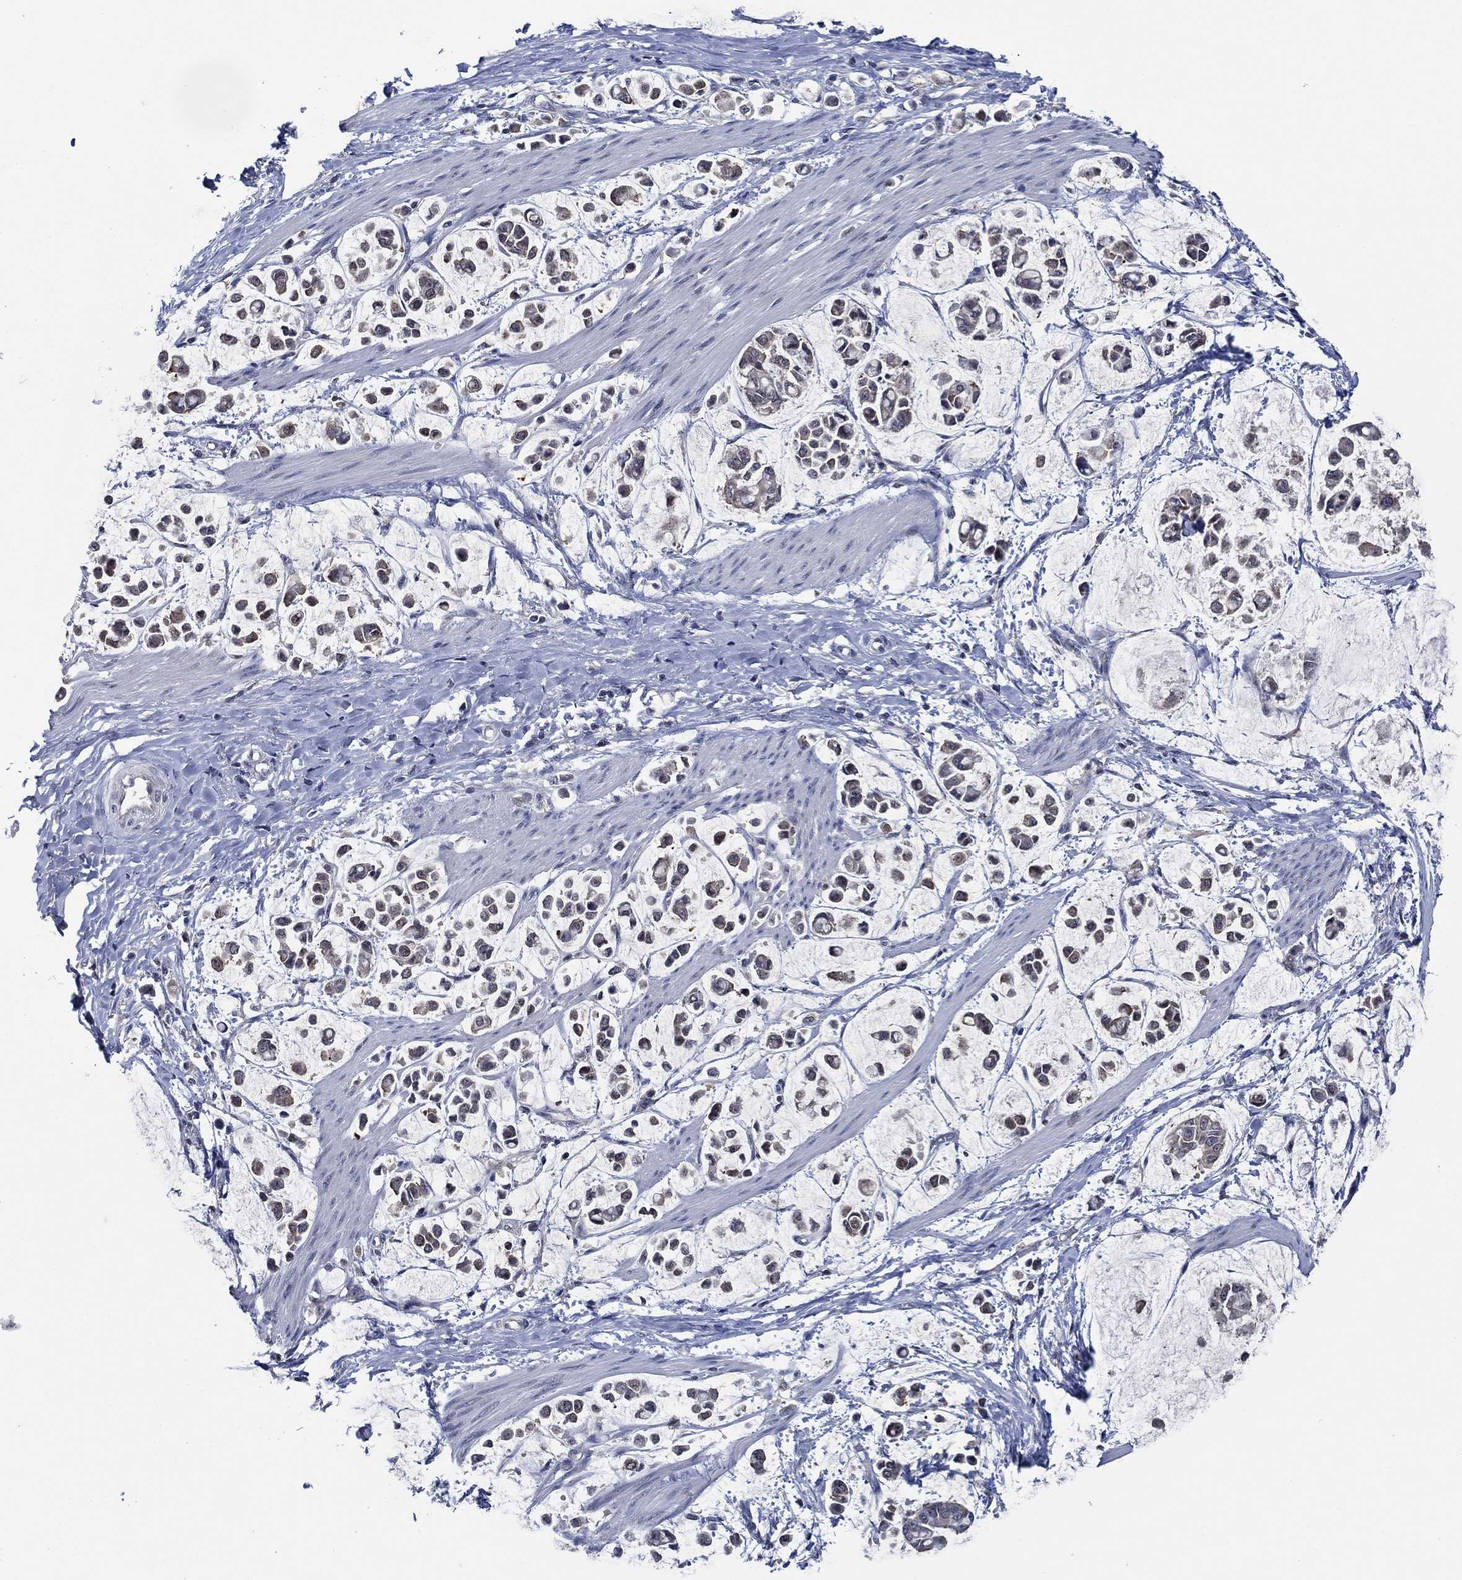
{"staining": {"intensity": "moderate", "quantity": "25%-75%", "location": "cytoplasmic/membranous"}, "tissue": "stomach cancer", "cell_type": "Tumor cells", "image_type": "cancer", "snomed": [{"axis": "morphology", "description": "Adenocarcinoma, NOS"}, {"axis": "topography", "description": "Stomach"}], "caption": "High-power microscopy captured an immunohistochemistry image of stomach cancer, revealing moderate cytoplasmic/membranous staining in about 25%-75% of tumor cells. The staining was performed using DAB to visualize the protein expression in brown, while the nuclei were stained in blue with hematoxylin (Magnification: 20x).", "gene": "DACT1", "patient": {"sex": "male", "age": 82}}